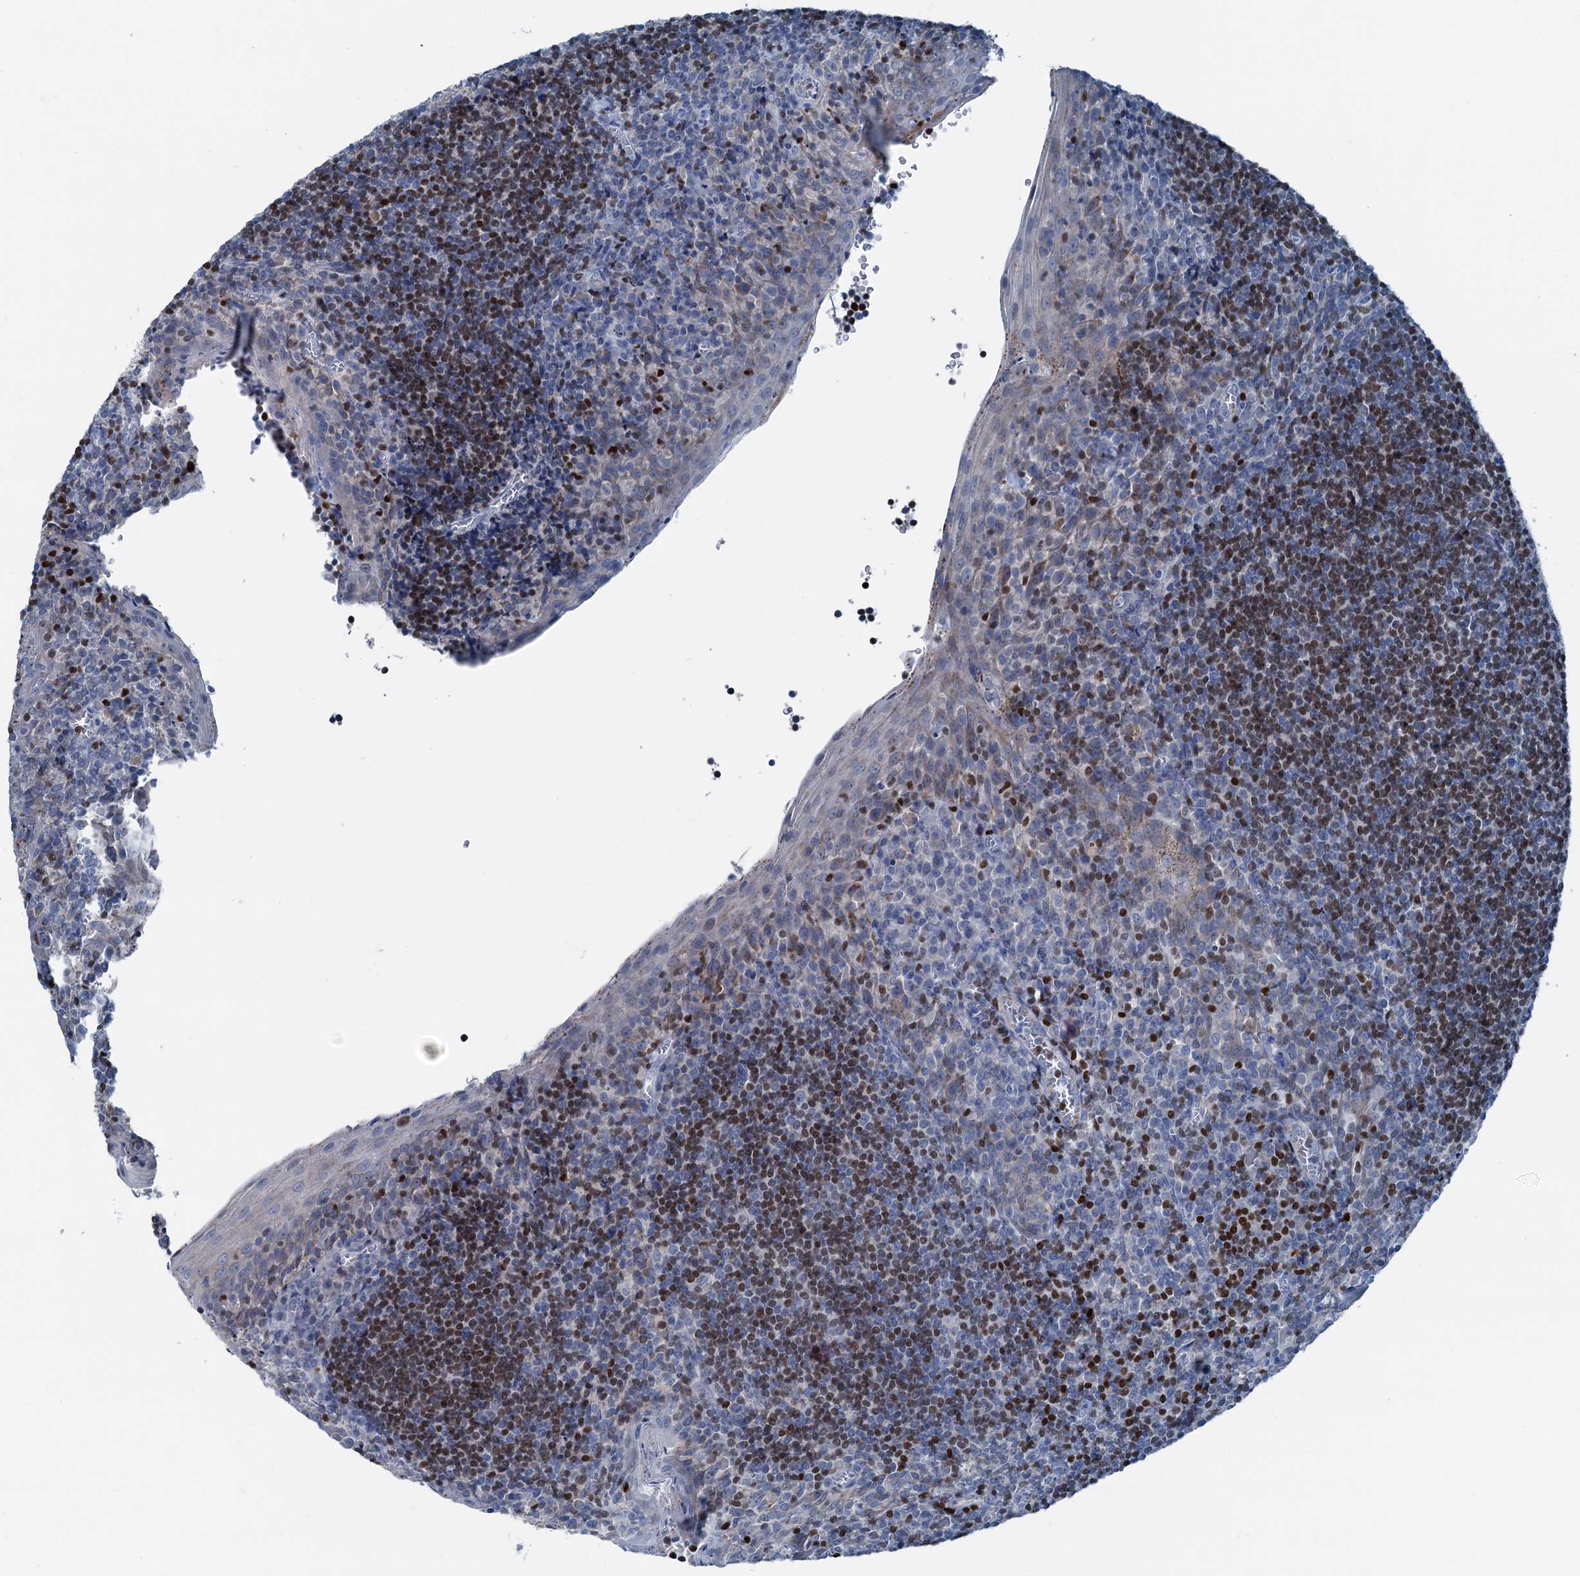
{"staining": {"intensity": "weak", "quantity": "25%-75%", "location": "nuclear"}, "tissue": "tonsil", "cell_type": "Germinal center cells", "image_type": "normal", "snomed": [{"axis": "morphology", "description": "Normal tissue, NOS"}, {"axis": "topography", "description": "Tonsil"}], "caption": "This micrograph exhibits unremarkable tonsil stained with immunohistochemistry to label a protein in brown. The nuclear of germinal center cells show weak positivity for the protein. Nuclei are counter-stained blue.", "gene": "ELP4", "patient": {"sex": "male", "age": 27}}